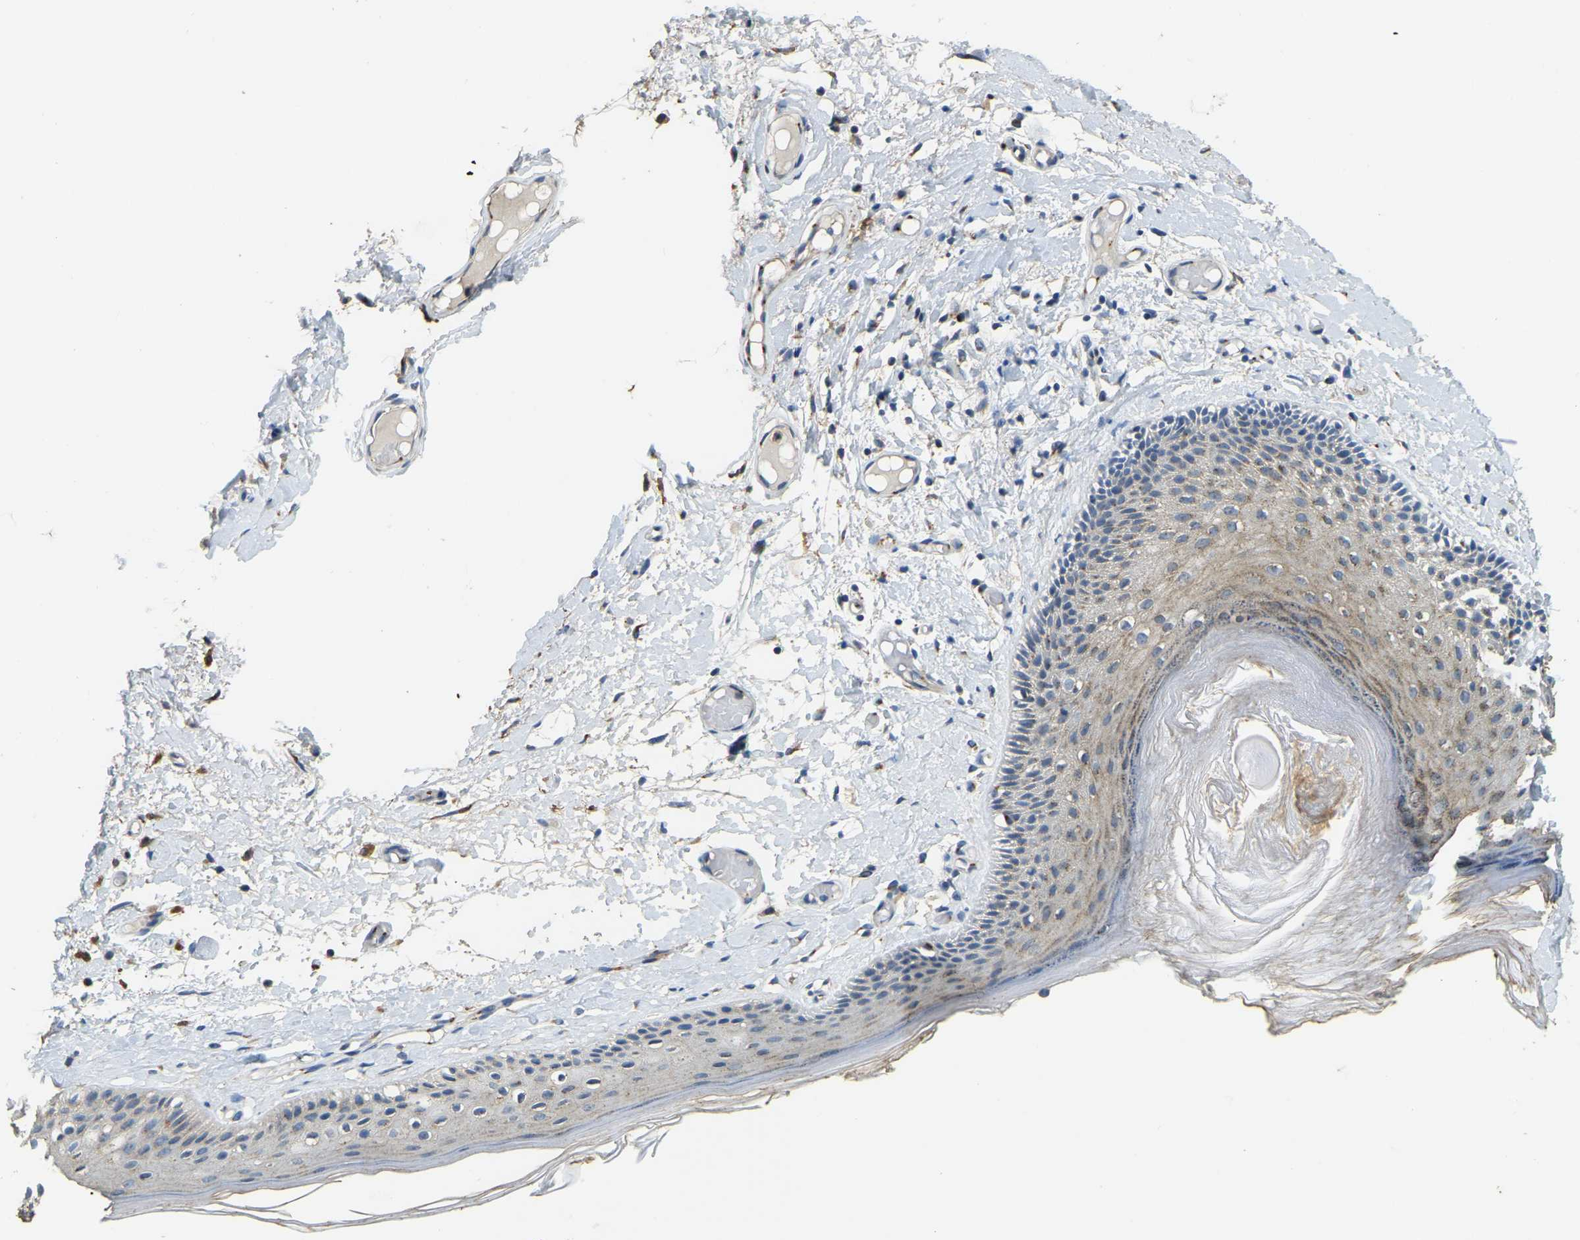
{"staining": {"intensity": "weak", "quantity": ">75%", "location": "cytoplasmic/membranous"}, "tissue": "skin", "cell_type": "Epidermal cells", "image_type": "normal", "snomed": [{"axis": "morphology", "description": "Normal tissue, NOS"}, {"axis": "topography", "description": "Vulva"}], "caption": "This micrograph displays normal skin stained with IHC to label a protein in brown. The cytoplasmic/membranous of epidermal cells show weak positivity for the protein. Nuclei are counter-stained blue.", "gene": "FAM174A", "patient": {"sex": "female", "age": 73}}